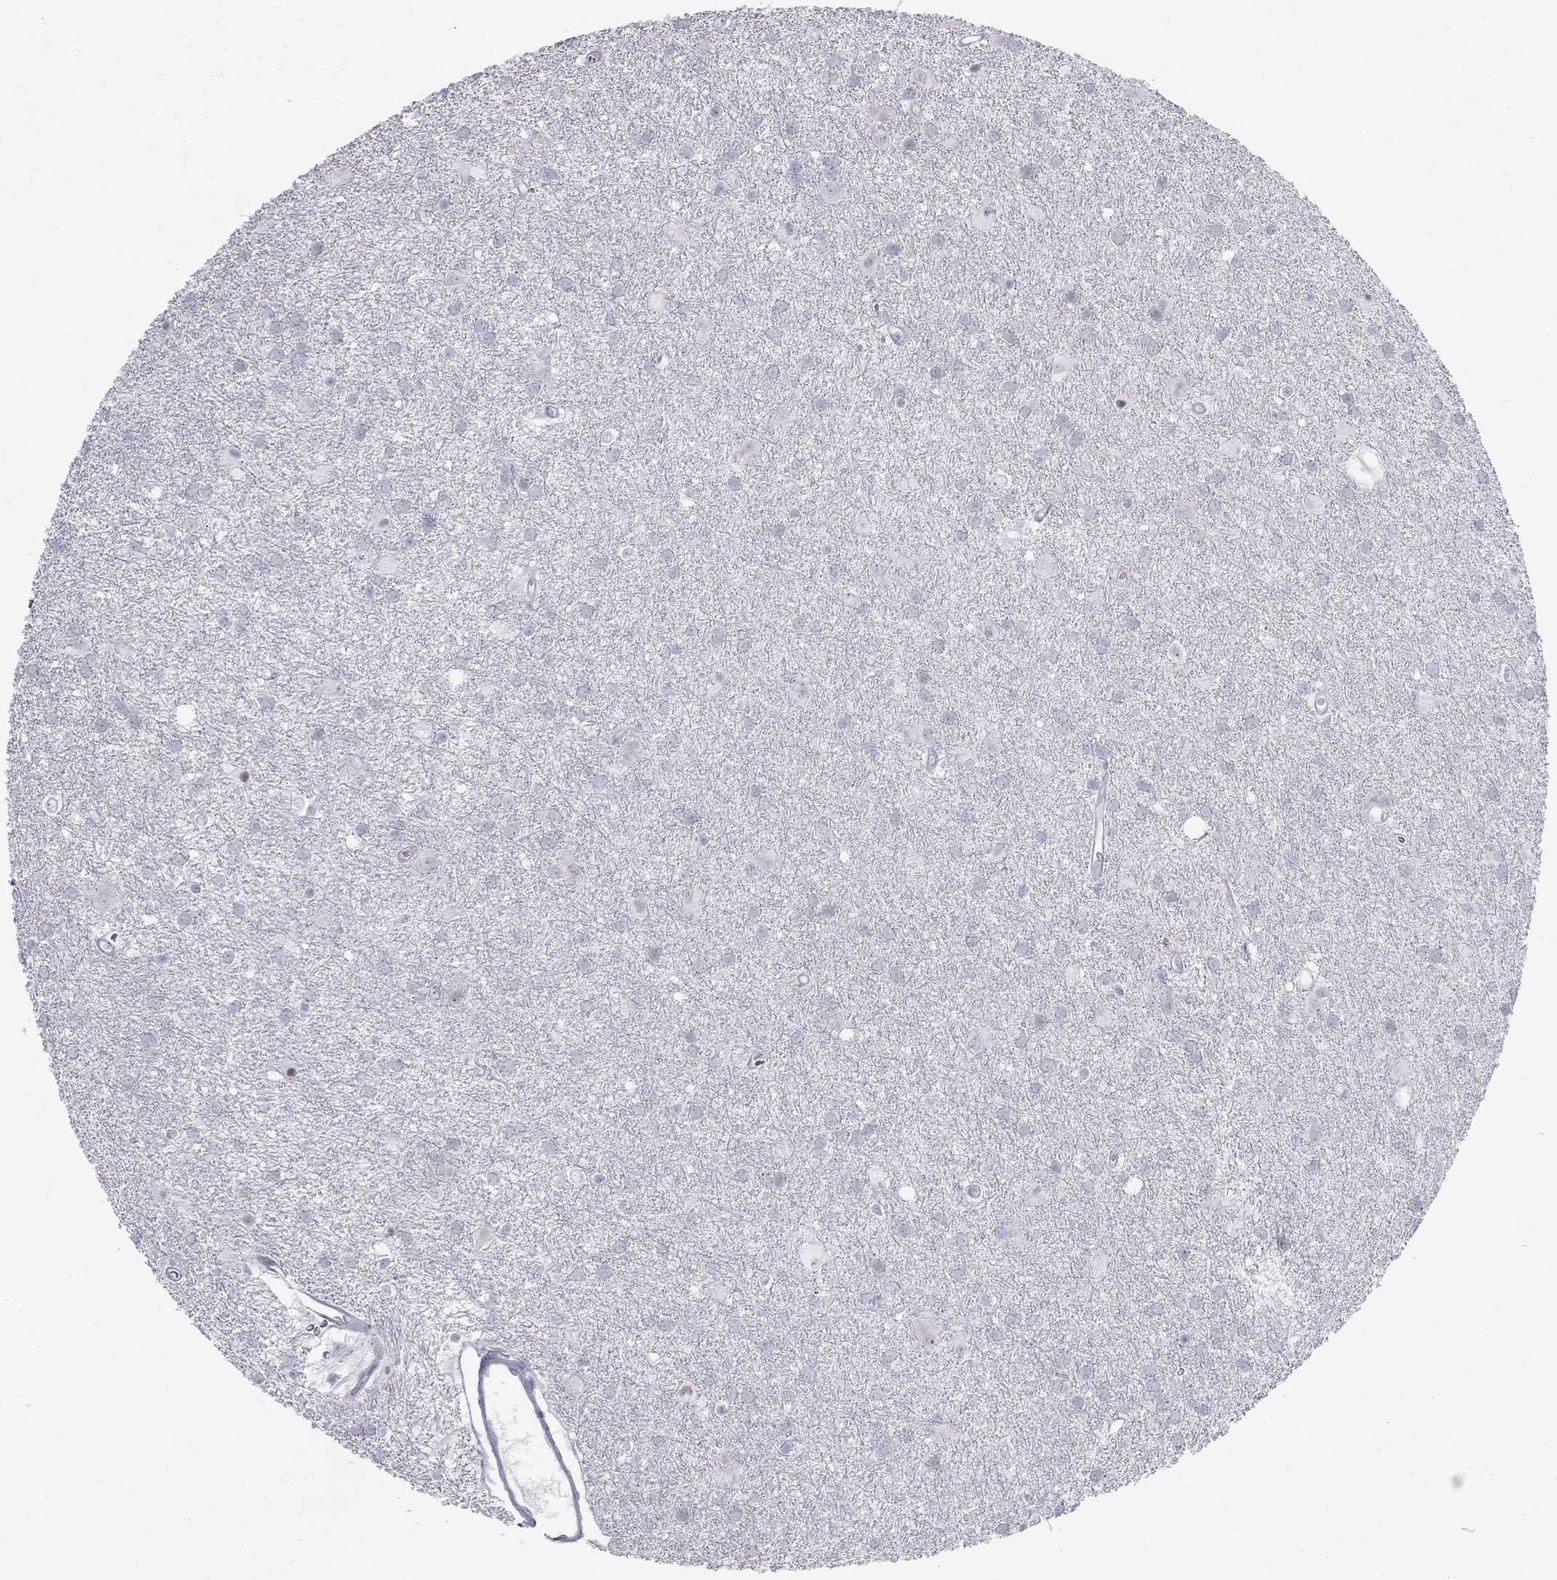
{"staining": {"intensity": "negative", "quantity": "none", "location": "none"}, "tissue": "glioma", "cell_type": "Tumor cells", "image_type": "cancer", "snomed": [{"axis": "morphology", "description": "Glioma, malignant, Low grade"}, {"axis": "topography", "description": "Brain"}], "caption": "Tumor cells show no significant protein positivity in glioma.", "gene": "MUC15", "patient": {"sex": "male", "age": 58}}